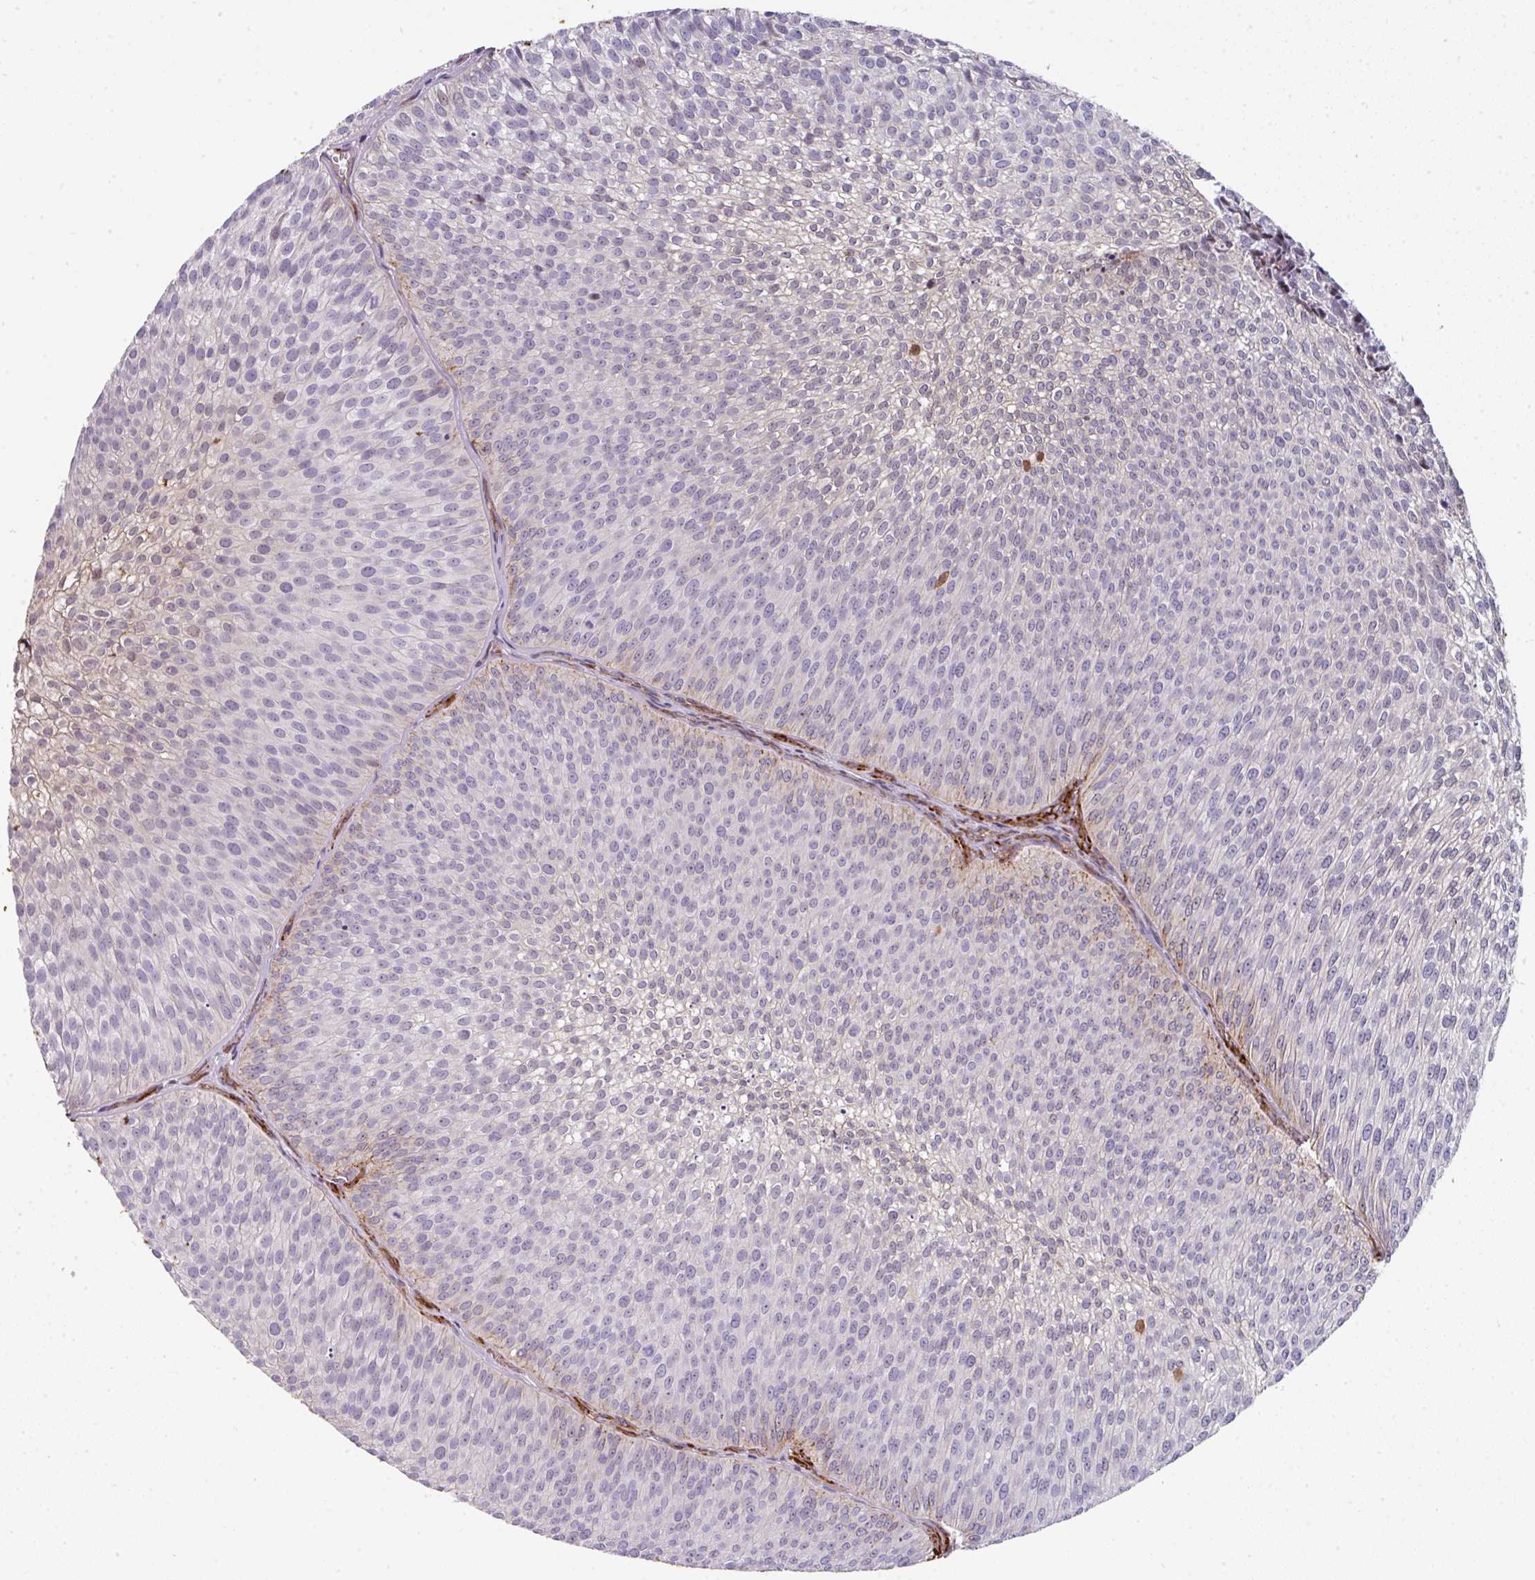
{"staining": {"intensity": "negative", "quantity": "none", "location": "none"}, "tissue": "urothelial cancer", "cell_type": "Tumor cells", "image_type": "cancer", "snomed": [{"axis": "morphology", "description": "Urothelial carcinoma, Low grade"}, {"axis": "topography", "description": "Urinary bladder"}], "caption": "High magnification brightfield microscopy of low-grade urothelial carcinoma stained with DAB (brown) and counterstained with hematoxylin (blue): tumor cells show no significant expression.", "gene": "BEND5", "patient": {"sex": "male", "age": 91}}